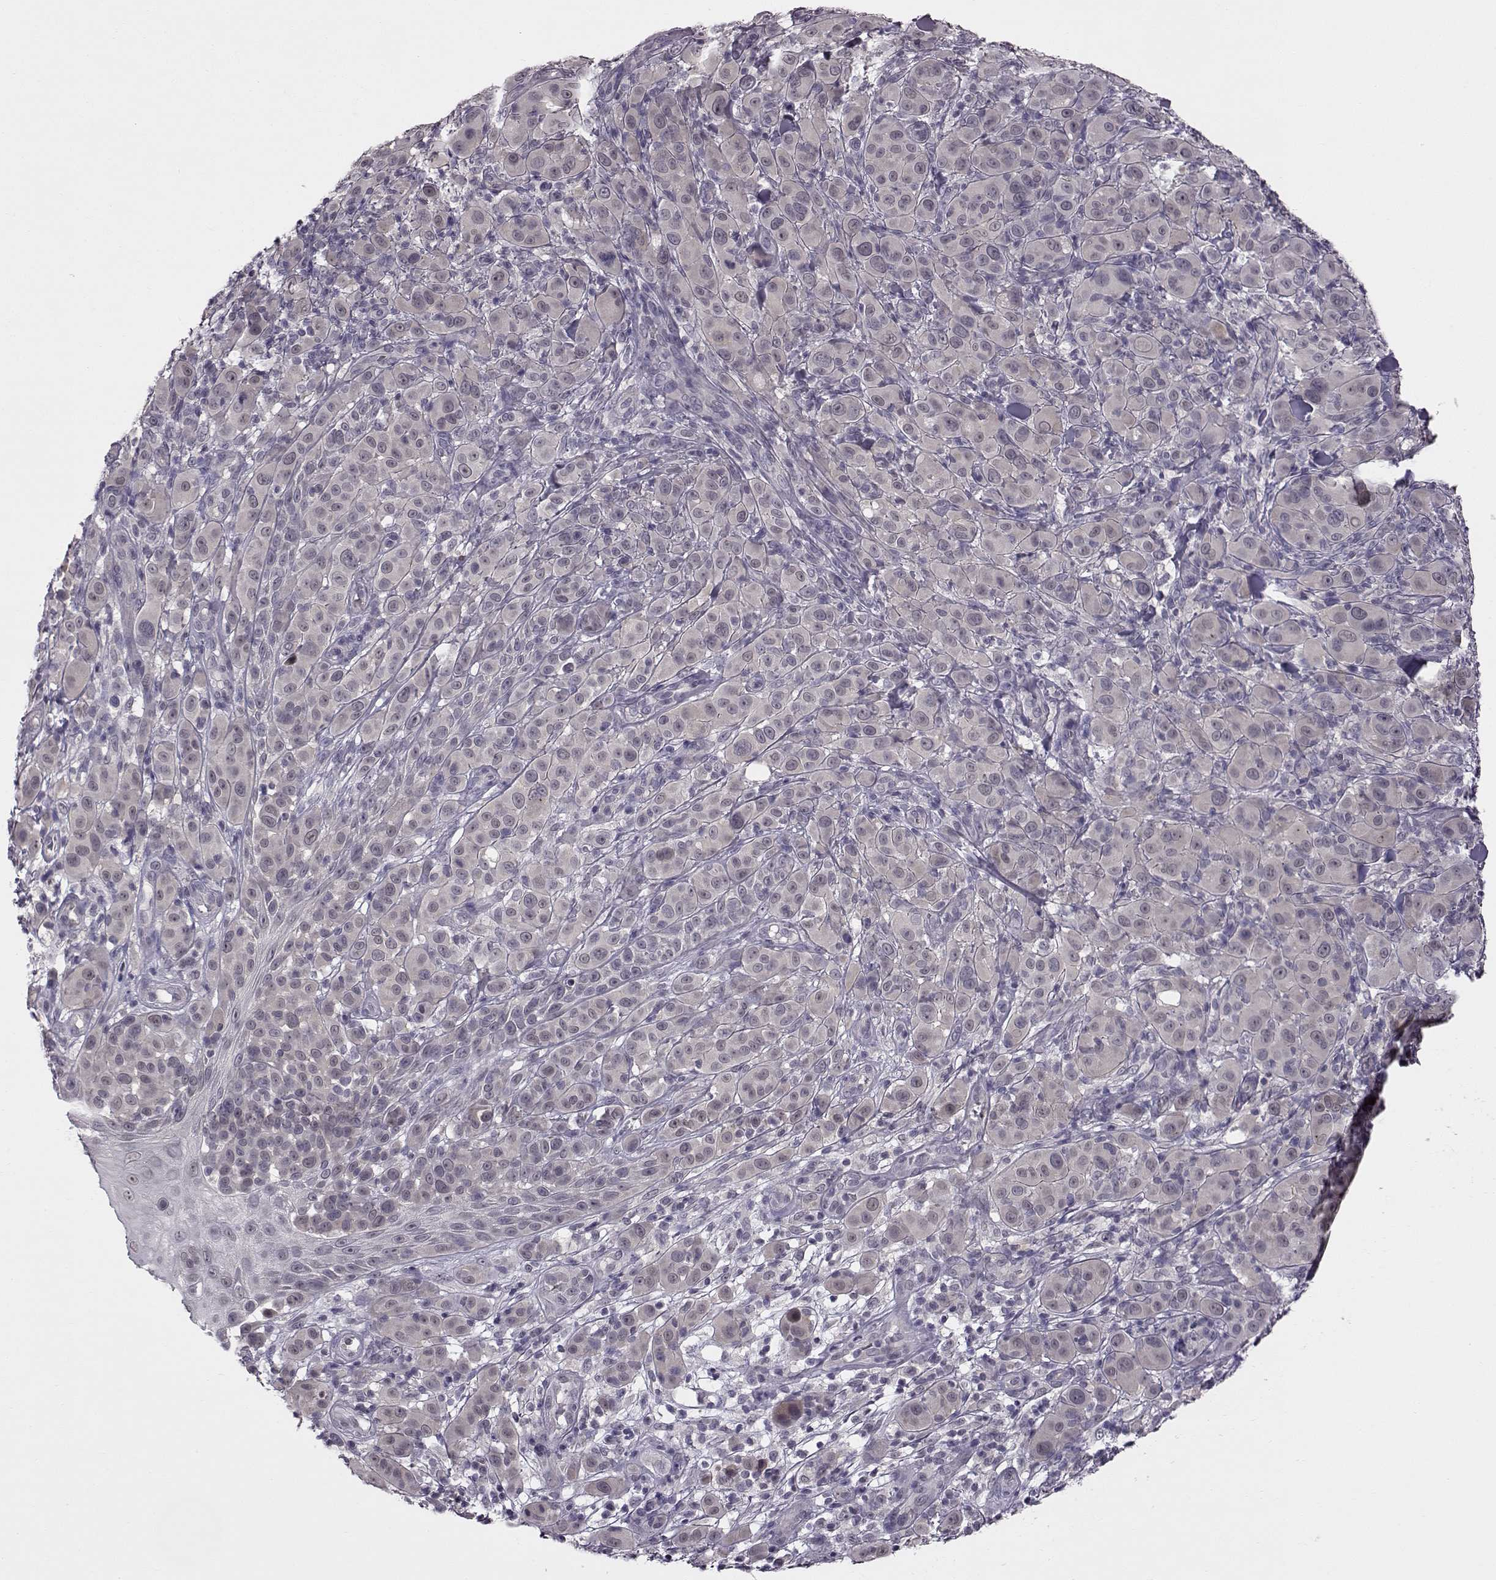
{"staining": {"intensity": "negative", "quantity": "none", "location": "none"}, "tissue": "melanoma", "cell_type": "Tumor cells", "image_type": "cancer", "snomed": [{"axis": "morphology", "description": "Malignant melanoma, NOS"}, {"axis": "topography", "description": "Skin"}], "caption": "Immunohistochemistry image of neoplastic tissue: malignant melanoma stained with DAB reveals no significant protein positivity in tumor cells. (Brightfield microscopy of DAB immunohistochemistry (IHC) at high magnification).", "gene": "C10orf62", "patient": {"sex": "female", "age": 87}}